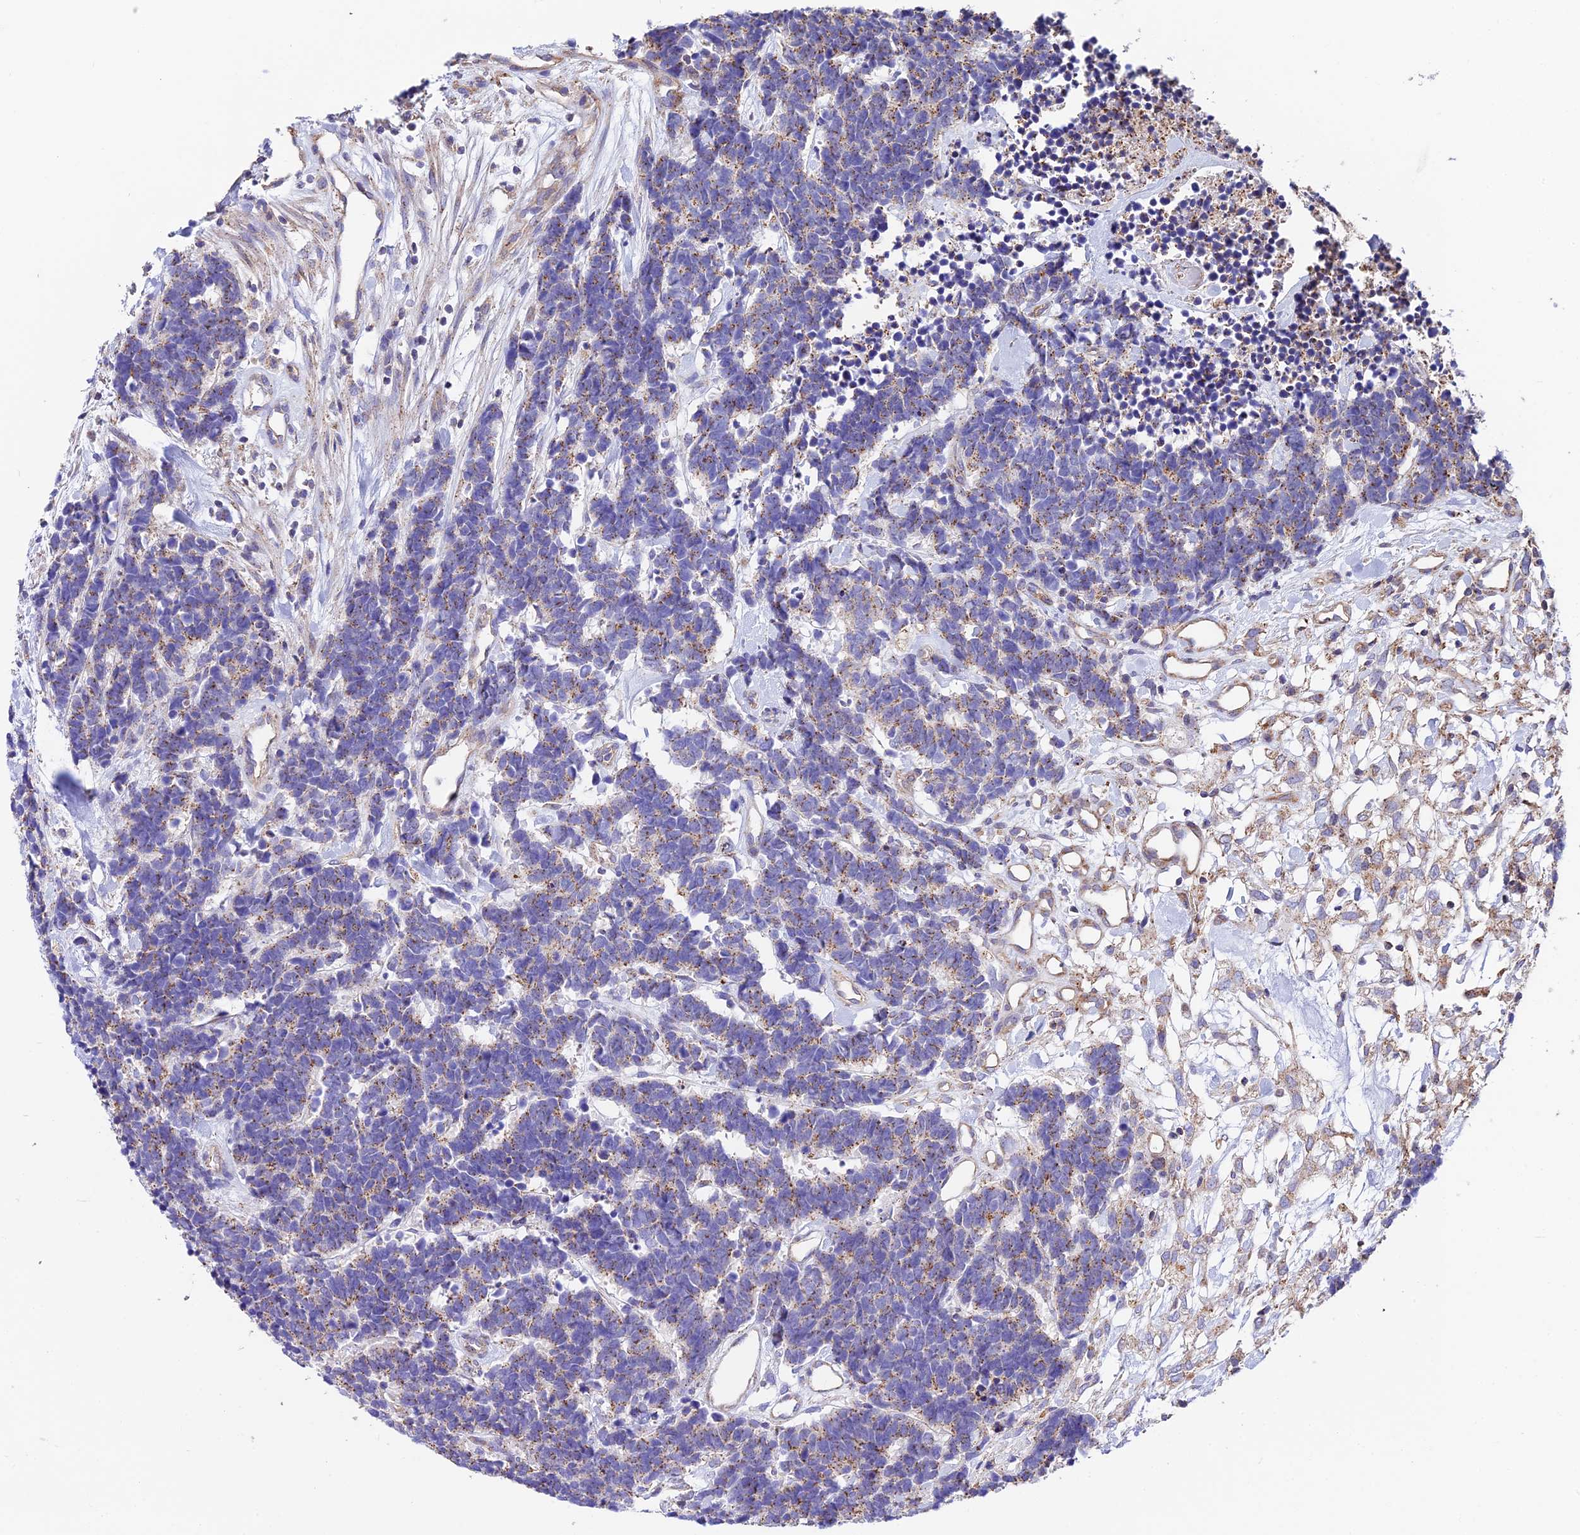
{"staining": {"intensity": "moderate", "quantity": ">75%", "location": "cytoplasmic/membranous"}, "tissue": "carcinoid", "cell_type": "Tumor cells", "image_type": "cancer", "snomed": [{"axis": "morphology", "description": "Carcinoma, NOS"}, {"axis": "morphology", "description": "Carcinoid, malignant, NOS"}, {"axis": "topography", "description": "Urinary bladder"}], "caption": "Moderate cytoplasmic/membranous expression is seen in approximately >75% of tumor cells in carcinoid (malignant).", "gene": "QRFP", "patient": {"sex": "male", "age": 57}}